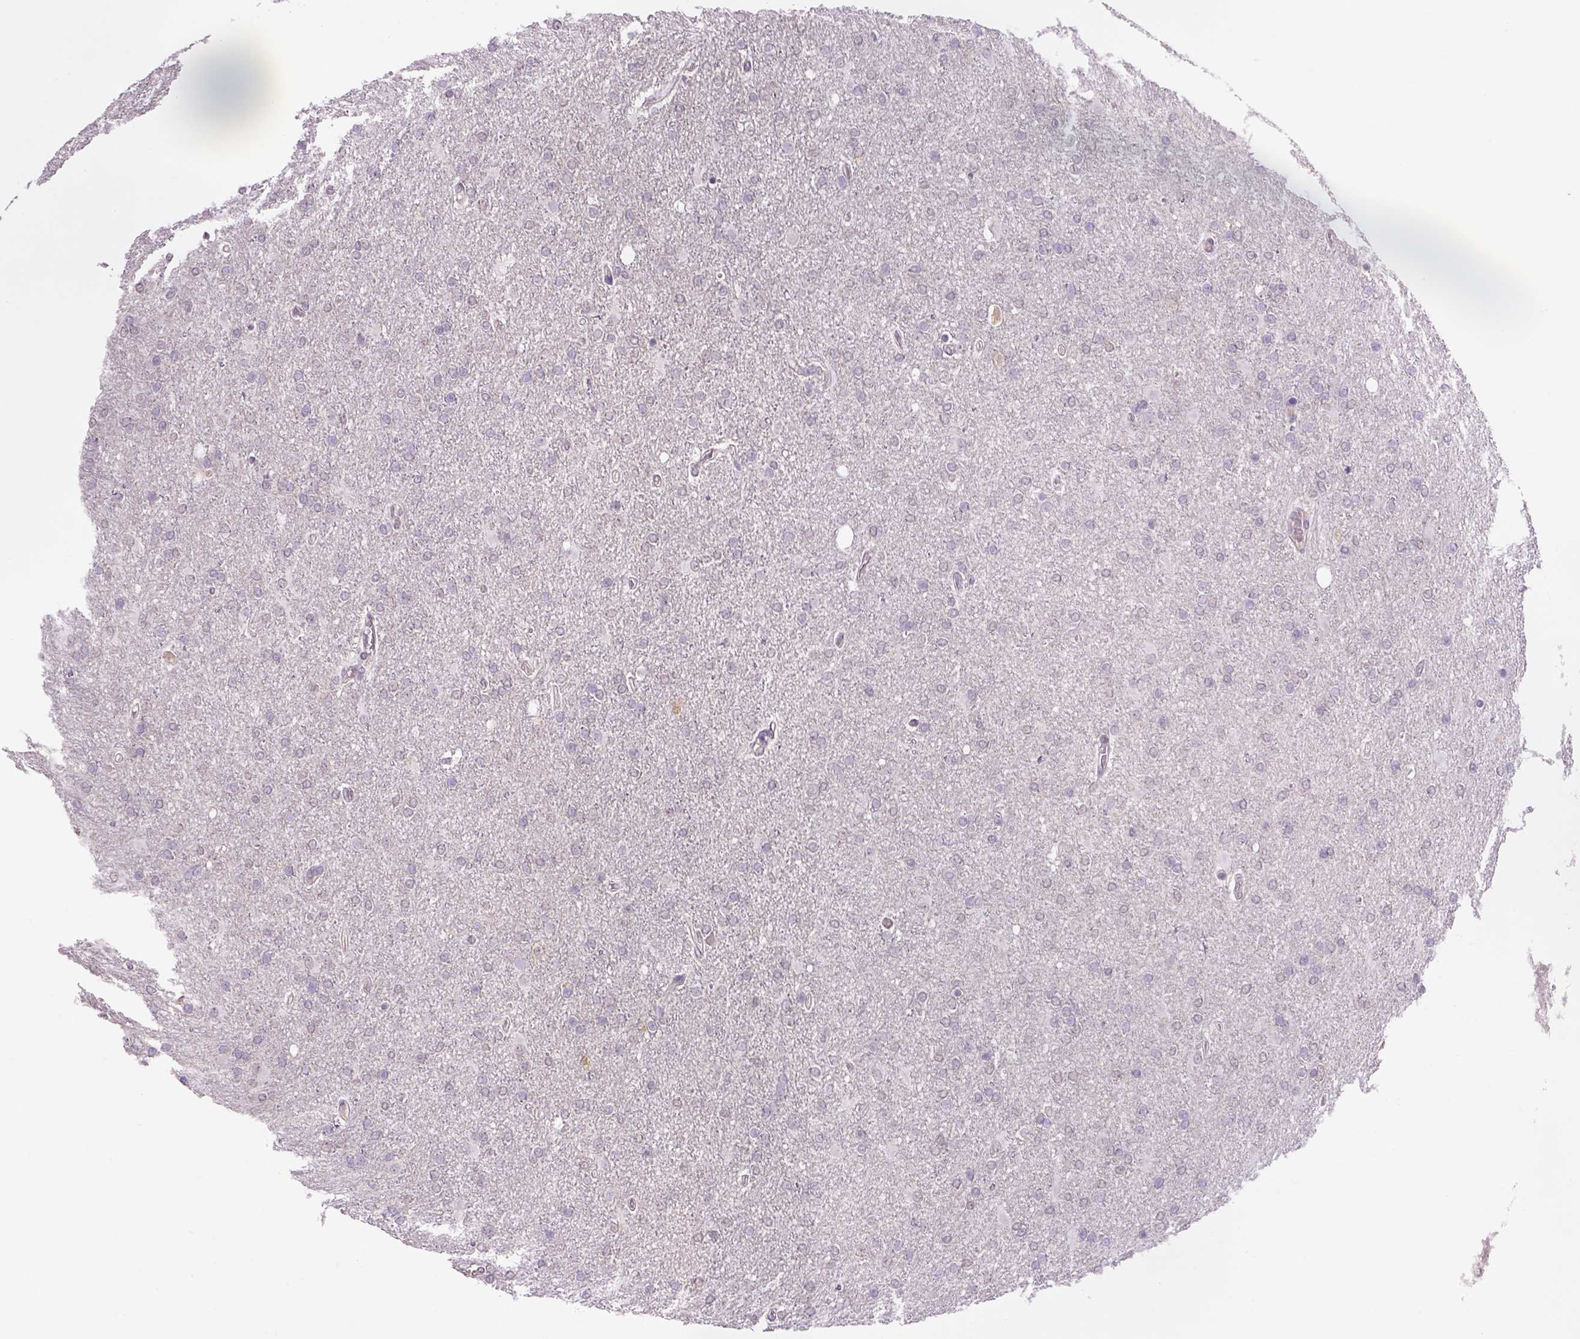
{"staining": {"intensity": "negative", "quantity": "none", "location": "none"}, "tissue": "glioma", "cell_type": "Tumor cells", "image_type": "cancer", "snomed": [{"axis": "morphology", "description": "Glioma, malignant, High grade"}, {"axis": "topography", "description": "Cerebral cortex"}], "caption": "Human malignant high-grade glioma stained for a protein using immunohistochemistry (IHC) demonstrates no positivity in tumor cells.", "gene": "PRRT1", "patient": {"sex": "male", "age": 70}}